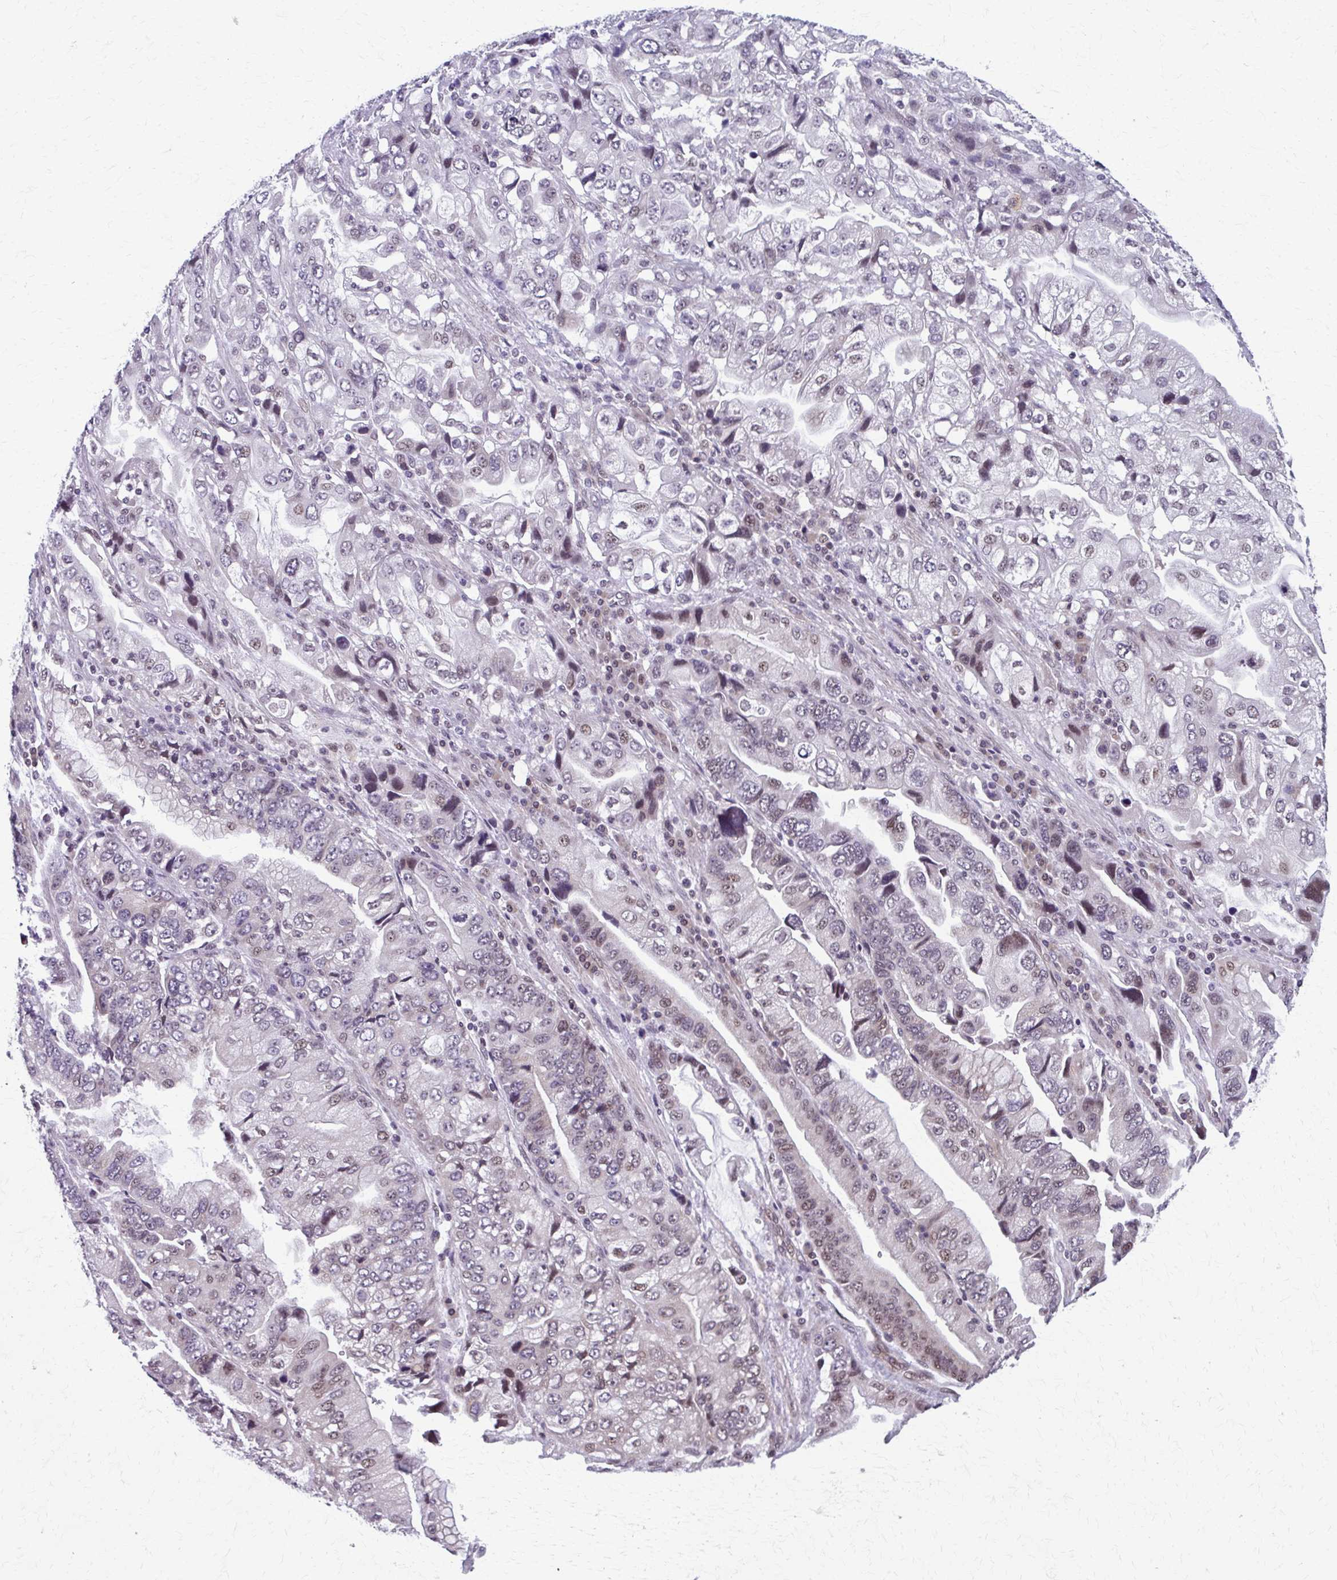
{"staining": {"intensity": "weak", "quantity": "25%-75%", "location": "nuclear"}, "tissue": "stomach cancer", "cell_type": "Tumor cells", "image_type": "cancer", "snomed": [{"axis": "morphology", "description": "Adenocarcinoma, NOS"}, {"axis": "topography", "description": "Stomach, lower"}], "caption": "Human stomach cancer (adenocarcinoma) stained for a protein (brown) exhibits weak nuclear positive expression in about 25%-75% of tumor cells.", "gene": "SETBP1", "patient": {"sex": "female", "age": 93}}